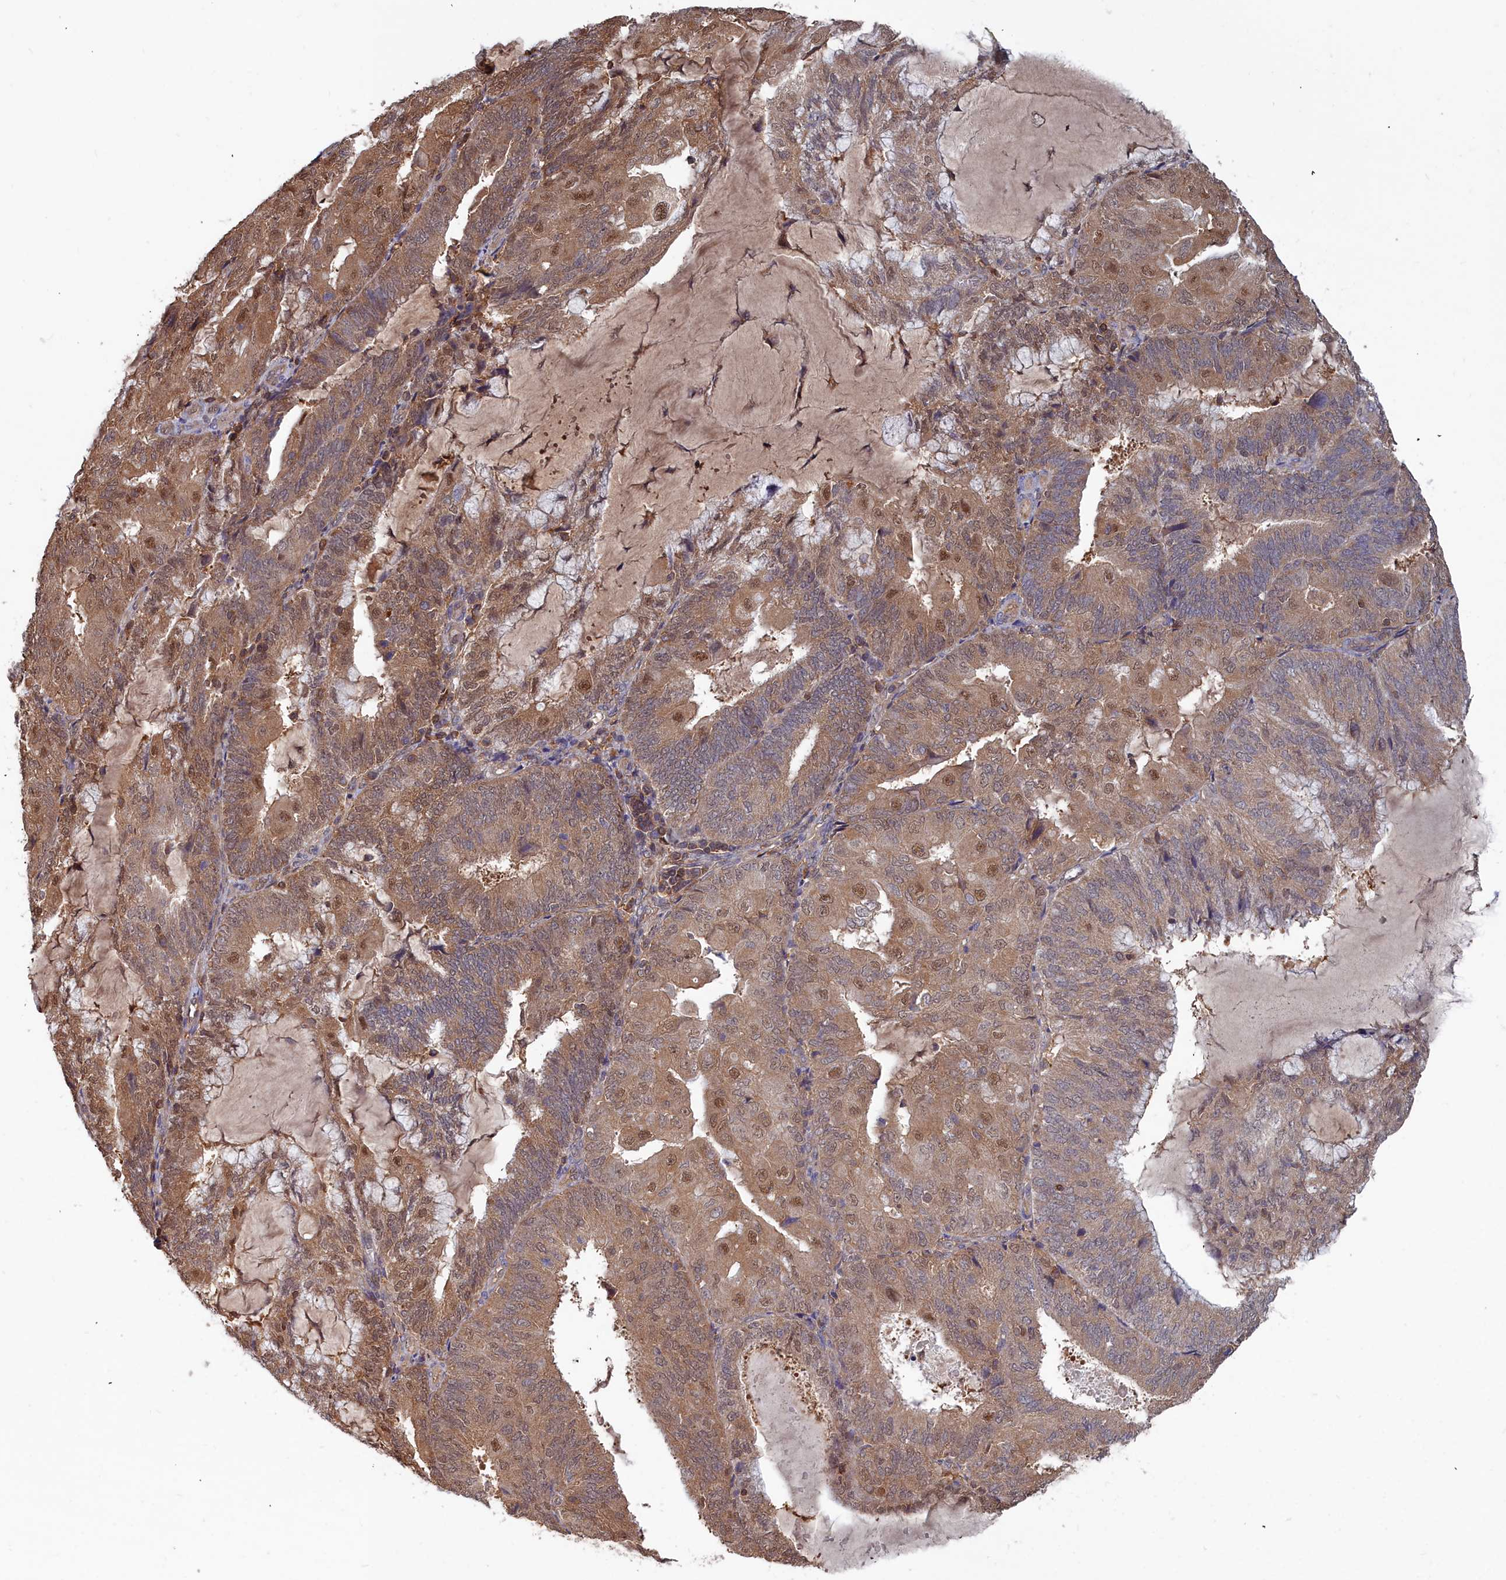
{"staining": {"intensity": "moderate", "quantity": ">75%", "location": "cytoplasmic/membranous,nuclear"}, "tissue": "endometrial cancer", "cell_type": "Tumor cells", "image_type": "cancer", "snomed": [{"axis": "morphology", "description": "Adenocarcinoma, NOS"}, {"axis": "topography", "description": "Endometrium"}], "caption": "This is a photomicrograph of immunohistochemistry staining of endometrial cancer, which shows moderate expression in the cytoplasmic/membranous and nuclear of tumor cells.", "gene": "GFRA2", "patient": {"sex": "female", "age": 81}}